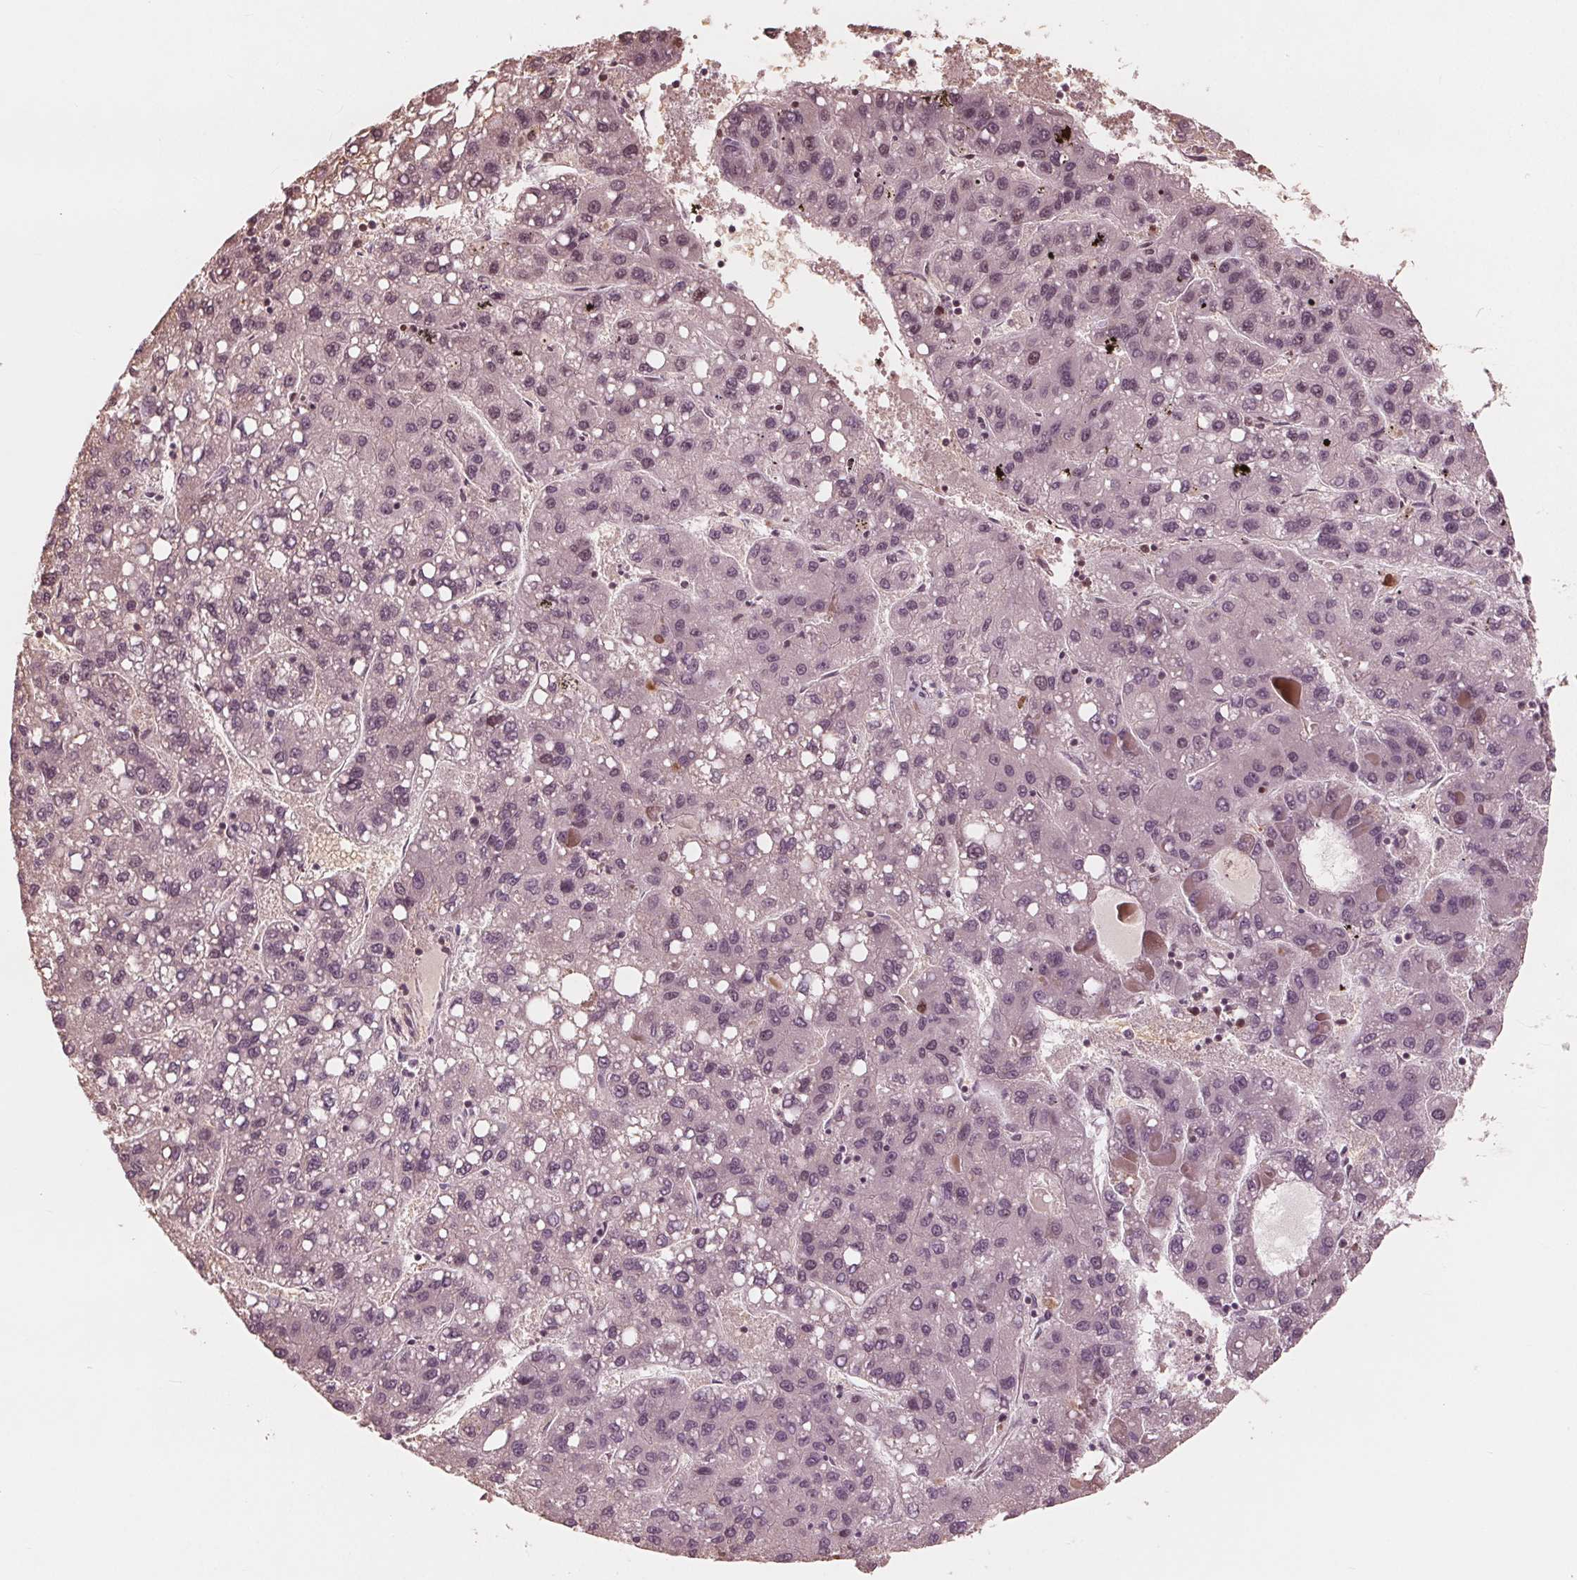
{"staining": {"intensity": "weak", "quantity": "25%-75%", "location": "nuclear"}, "tissue": "liver cancer", "cell_type": "Tumor cells", "image_type": "cancer", "snomed": [{"axis": "morphology", "description": "Carcinoma, Hepatocellular, NOS"}, {"axis": "topography", "description": "Liver"}], "caption": "Immunohistochemical staining of human liver hepatocellular carcinoma demonstrates weak nuclear protein expression in approximately 25%-75% of tumor cells.", "gene": "HIRIP3", "patient": {"sex": "female", "age": 82}}